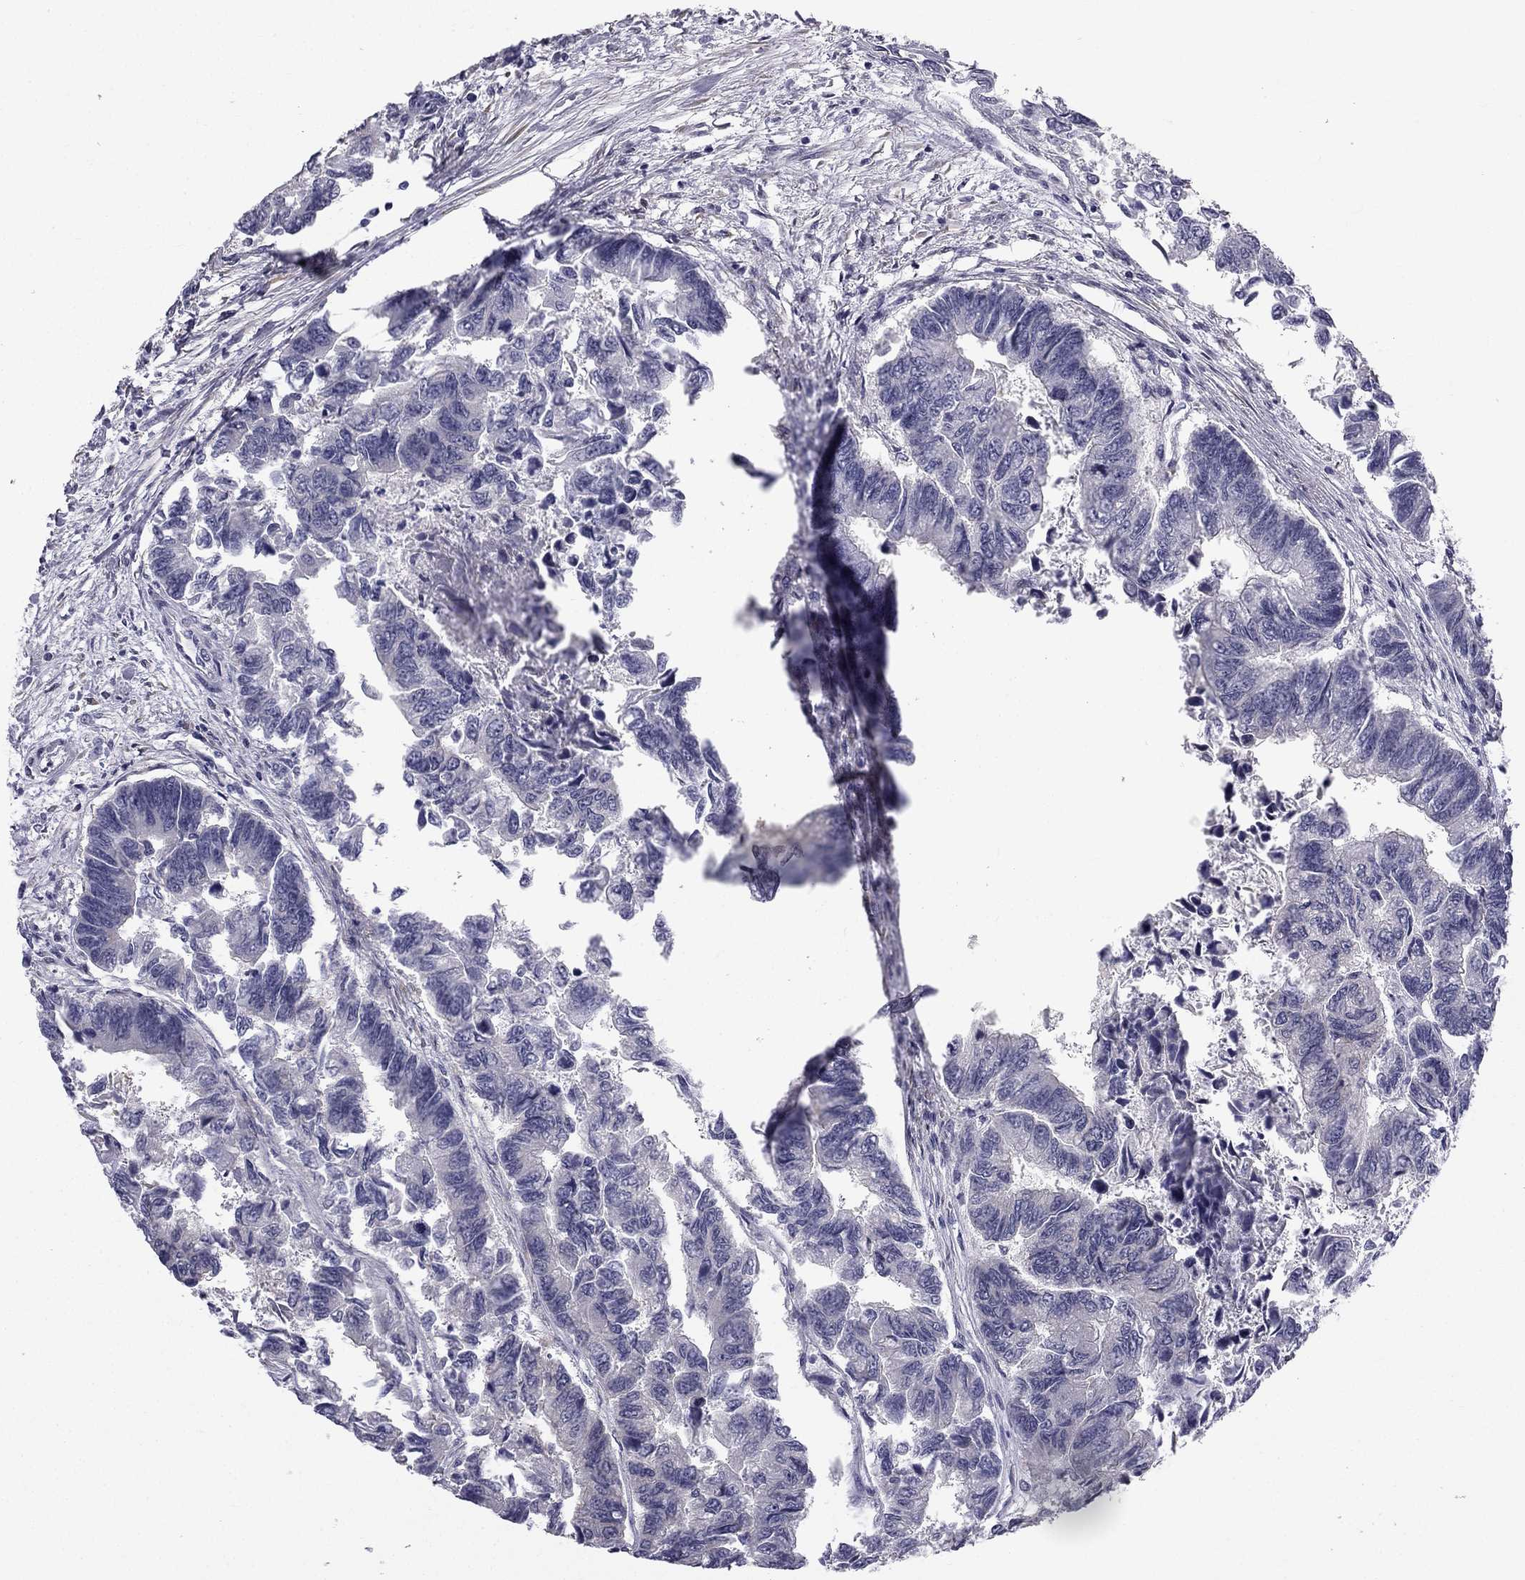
{"staining": {"intensity": "negative", "quantity": "none", "location": "none"}, "tissue": "colorectal cancer", "cell_type": "Tumor cells", "image_type": "cancer", "snomed": [{"axis": "morphology", "description": "Adenocarcinoma, NOS"}, {"axis": "topography", "description": "Colon"}], "caption": "This is an immunohistochemistry micrograph of human colorectal cancer. There is no expression in tumor cells.", "gene": "CCDC40", "patient": {"sex": "female", "age": 65}}